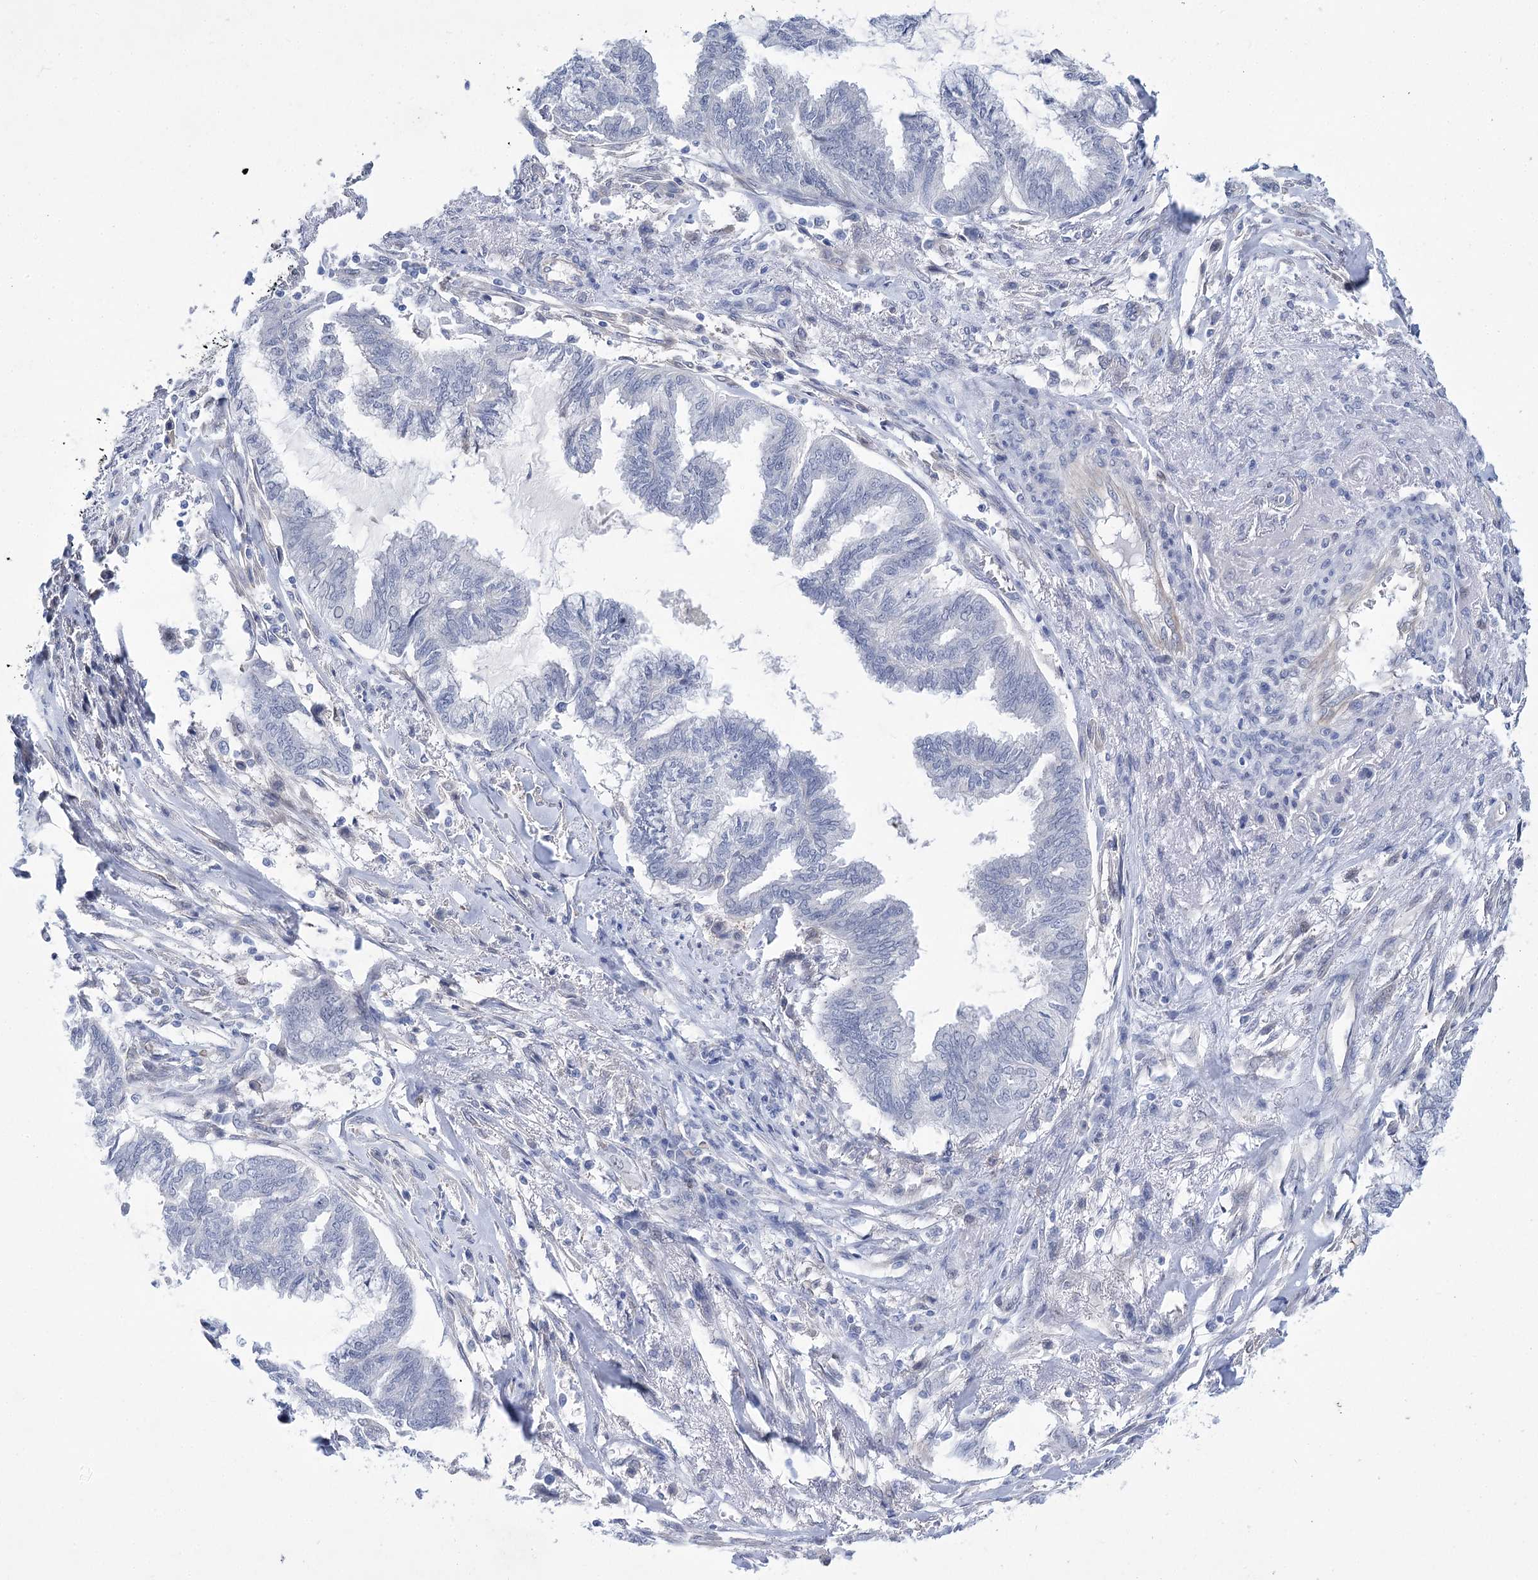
{"staining": {"intensity": "negative", "quantity": "none", "location": "none"}, "tissue": "endometrial cancer", "cell_type": "Tumor cells", "image_type": "cancer", "snomed": [{"axis": "morphology", "description": "Adenocarcinoma, NOS"}, {"axis": "topography", "description": "Endometrium"}], "caption": "Protein analysis of endometrial cancer demonstrates no significant expression in tumor cells.", "gene": "THAP6", "patient": {"sex": "female", "age": 86}}